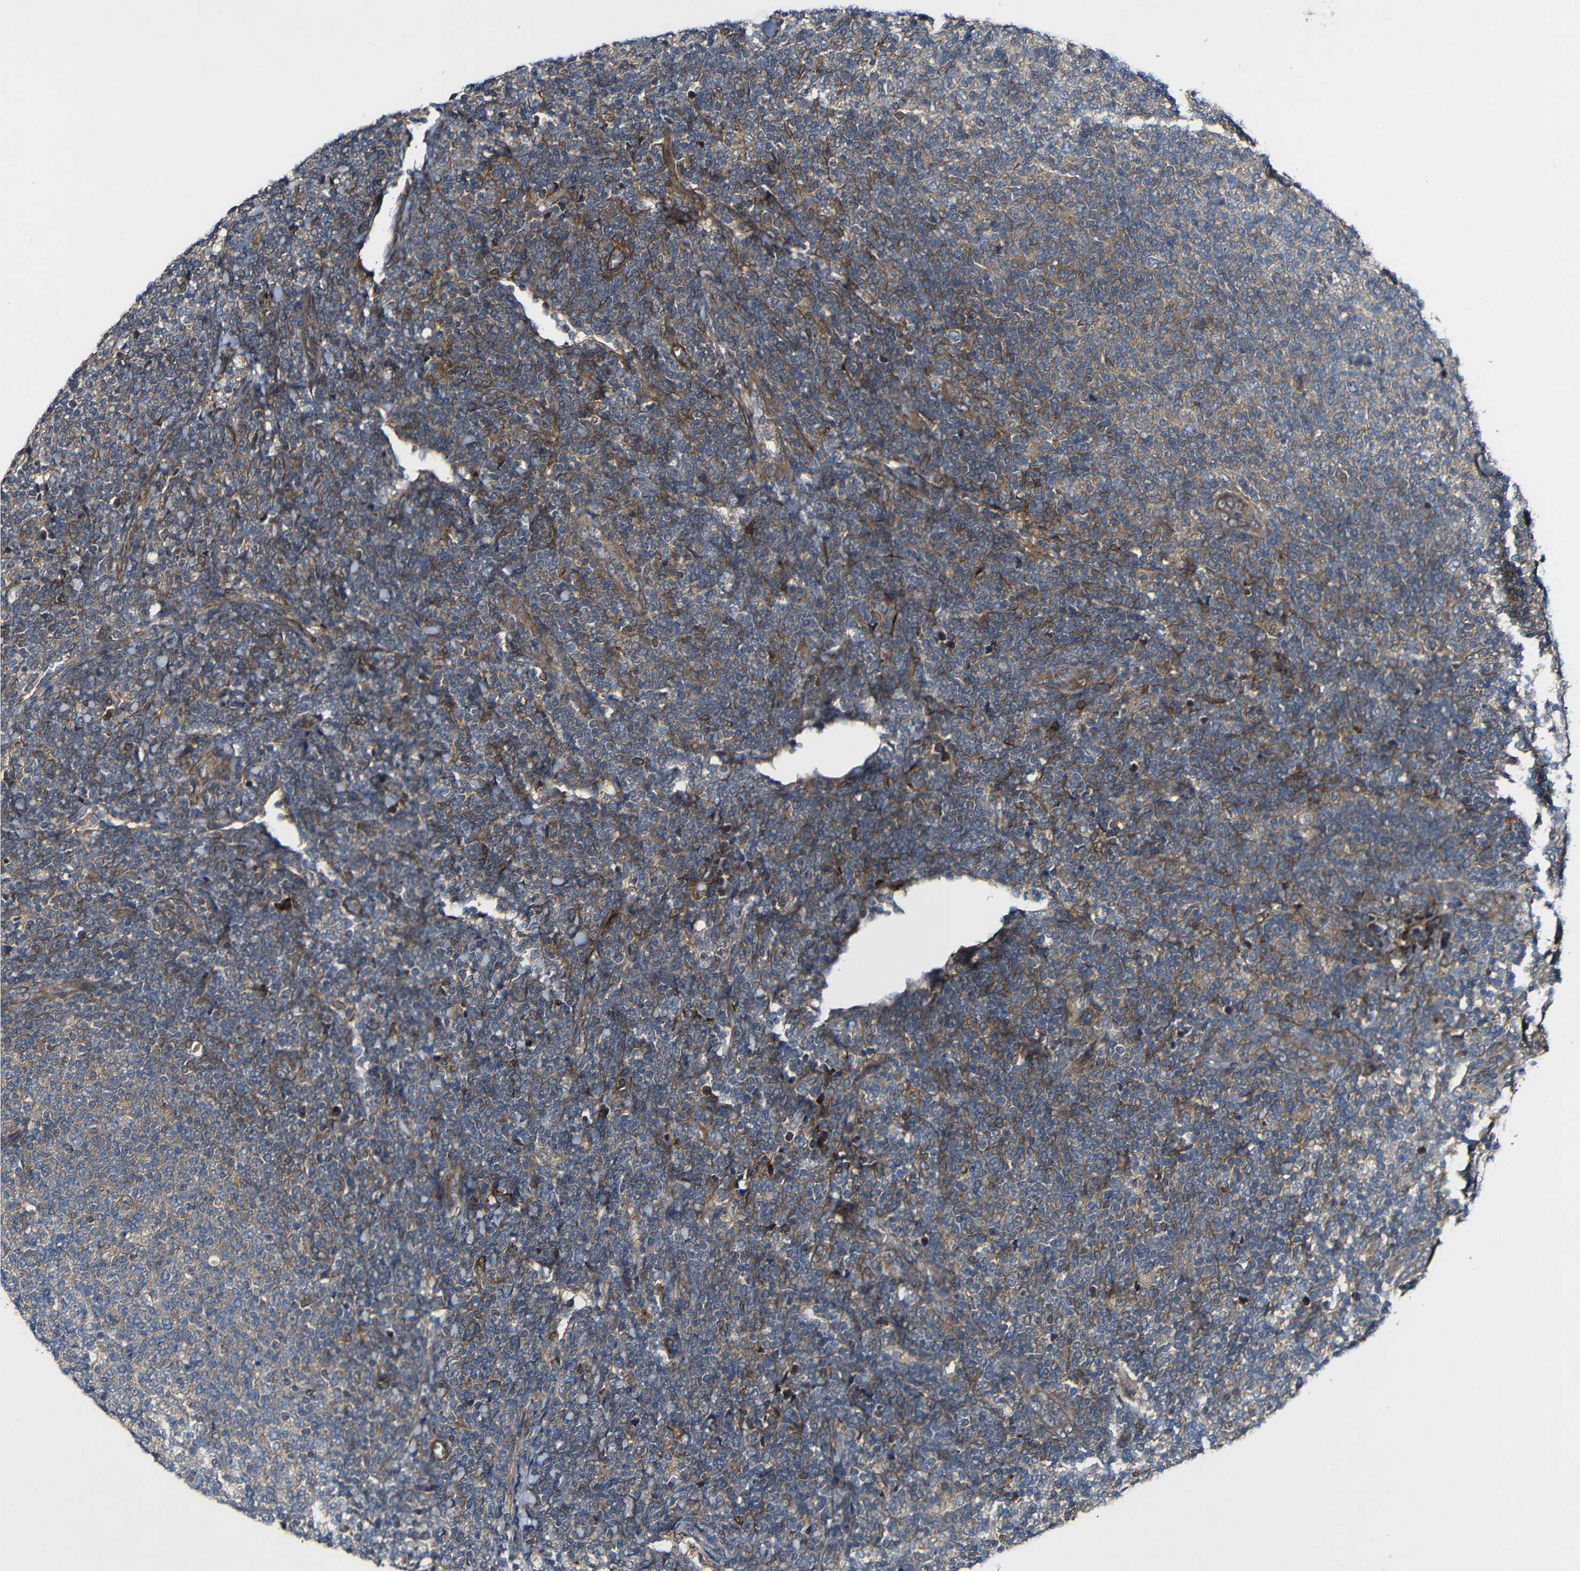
{"staining": {"intensity": "moderate", "quantity": "25%-75%", "location": "cytoplasmic/membranous"}, "tissue": "lymphoma", "cell_type": "Tumor cells", "image_type": "cancer", "snomed": [{"axis": "morphology", "description": "Malignant lymphoma, non-Hodgkin's type, Low grade"}, {"axis": "topography", "description": "Lymph node"}], "caption": "Moderate cytoplasmic/membranous expression is identified in approximately 25%-75% of tumor cells in low-grade malignant lymphoma, non-Hodgkin's type.", "gene": "GSDME", "patient": {"sex": "male", "age": 66}}